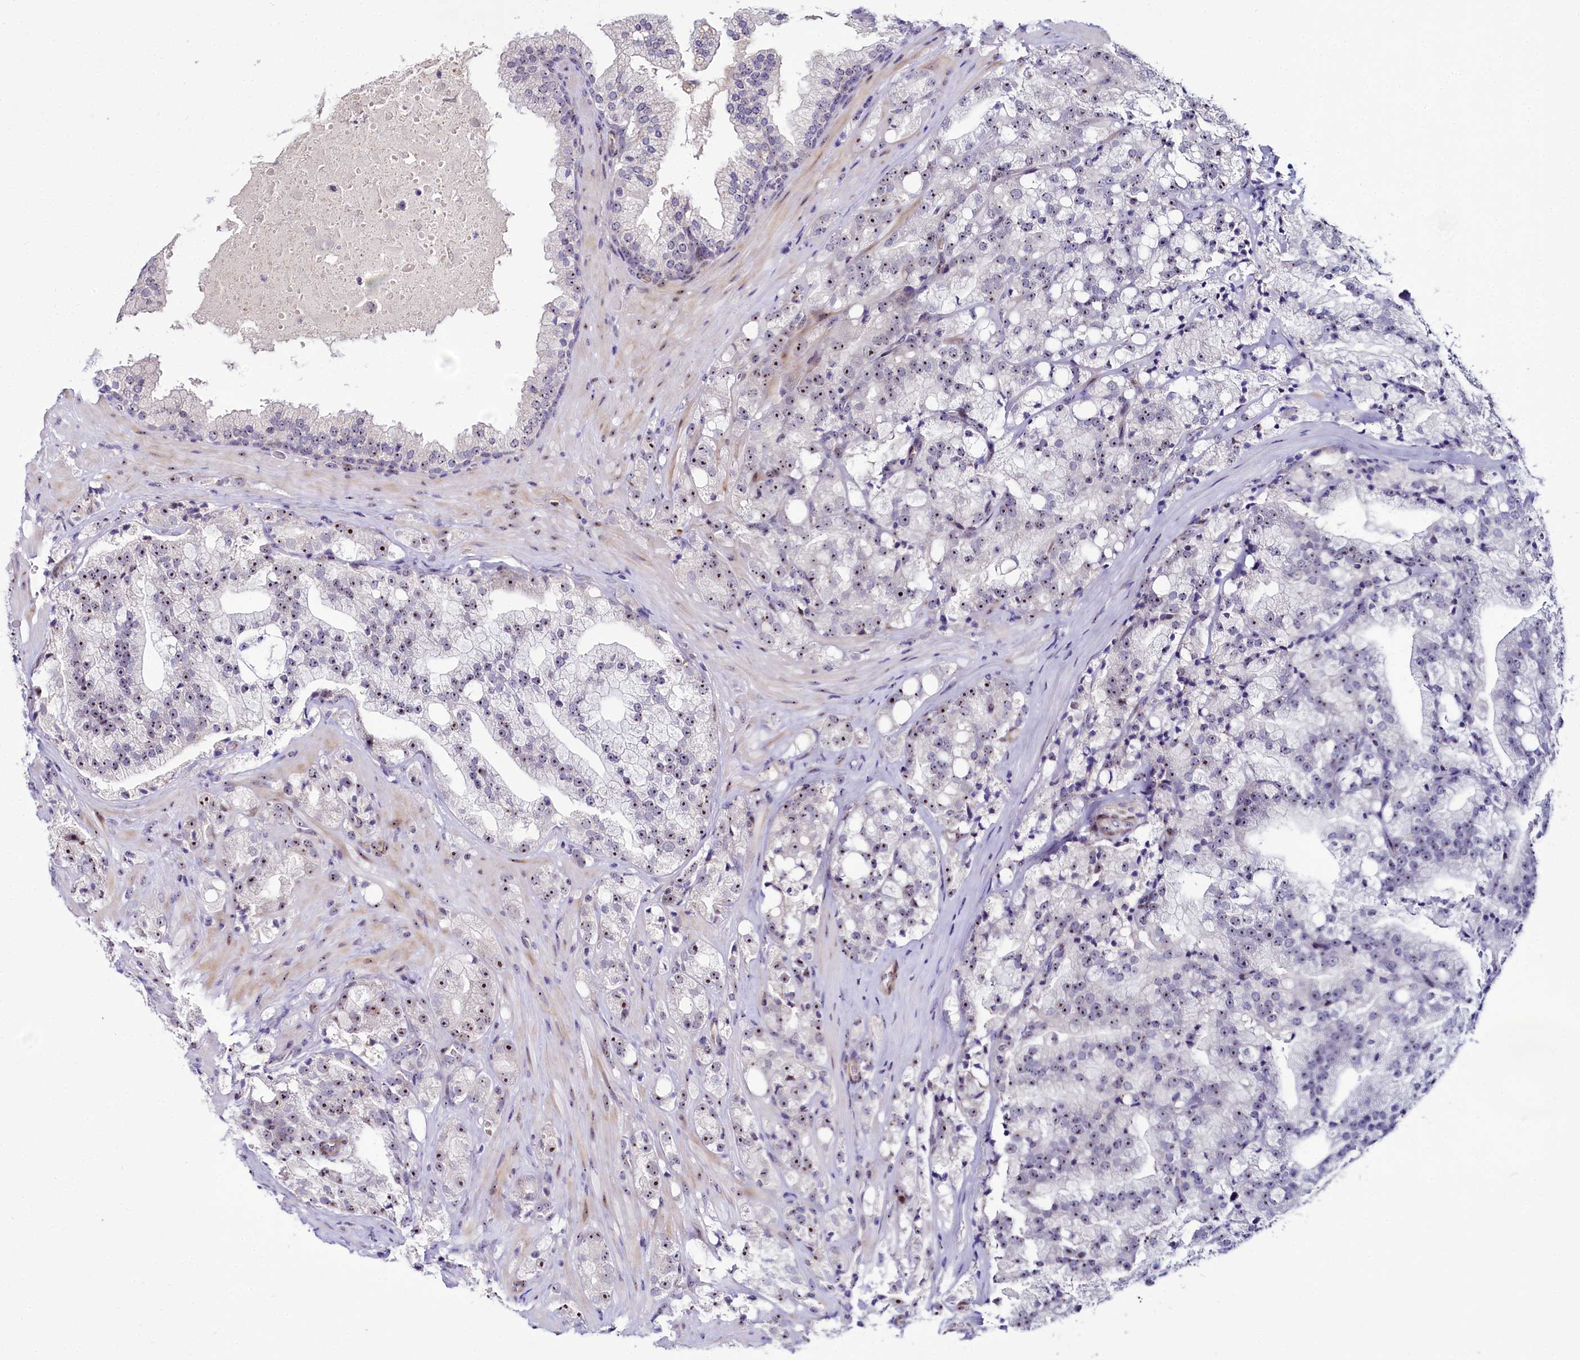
{"staining": {"intensity": "weak", "quantity": "25%-75%", "location": "nuclear"}, "tissue": "prostate cancer", "cell_type": "Tumor cells", "image_type": "cancer", "snomed": [{"axis": "morphology", "description": "Adenocarcinoma, High grade"}, {"axis": "topography", "description": "Prostate"}], "caption": "Immunohistochemistry (DAB) staining of human prostate cancer (adenocarcinoma (high-grade)) exhibits weak nuclear protein staining in about 25%-75% of tumor cells.", "gene": "TCOF1", "patient": {"sex": "male", "age": 64}}